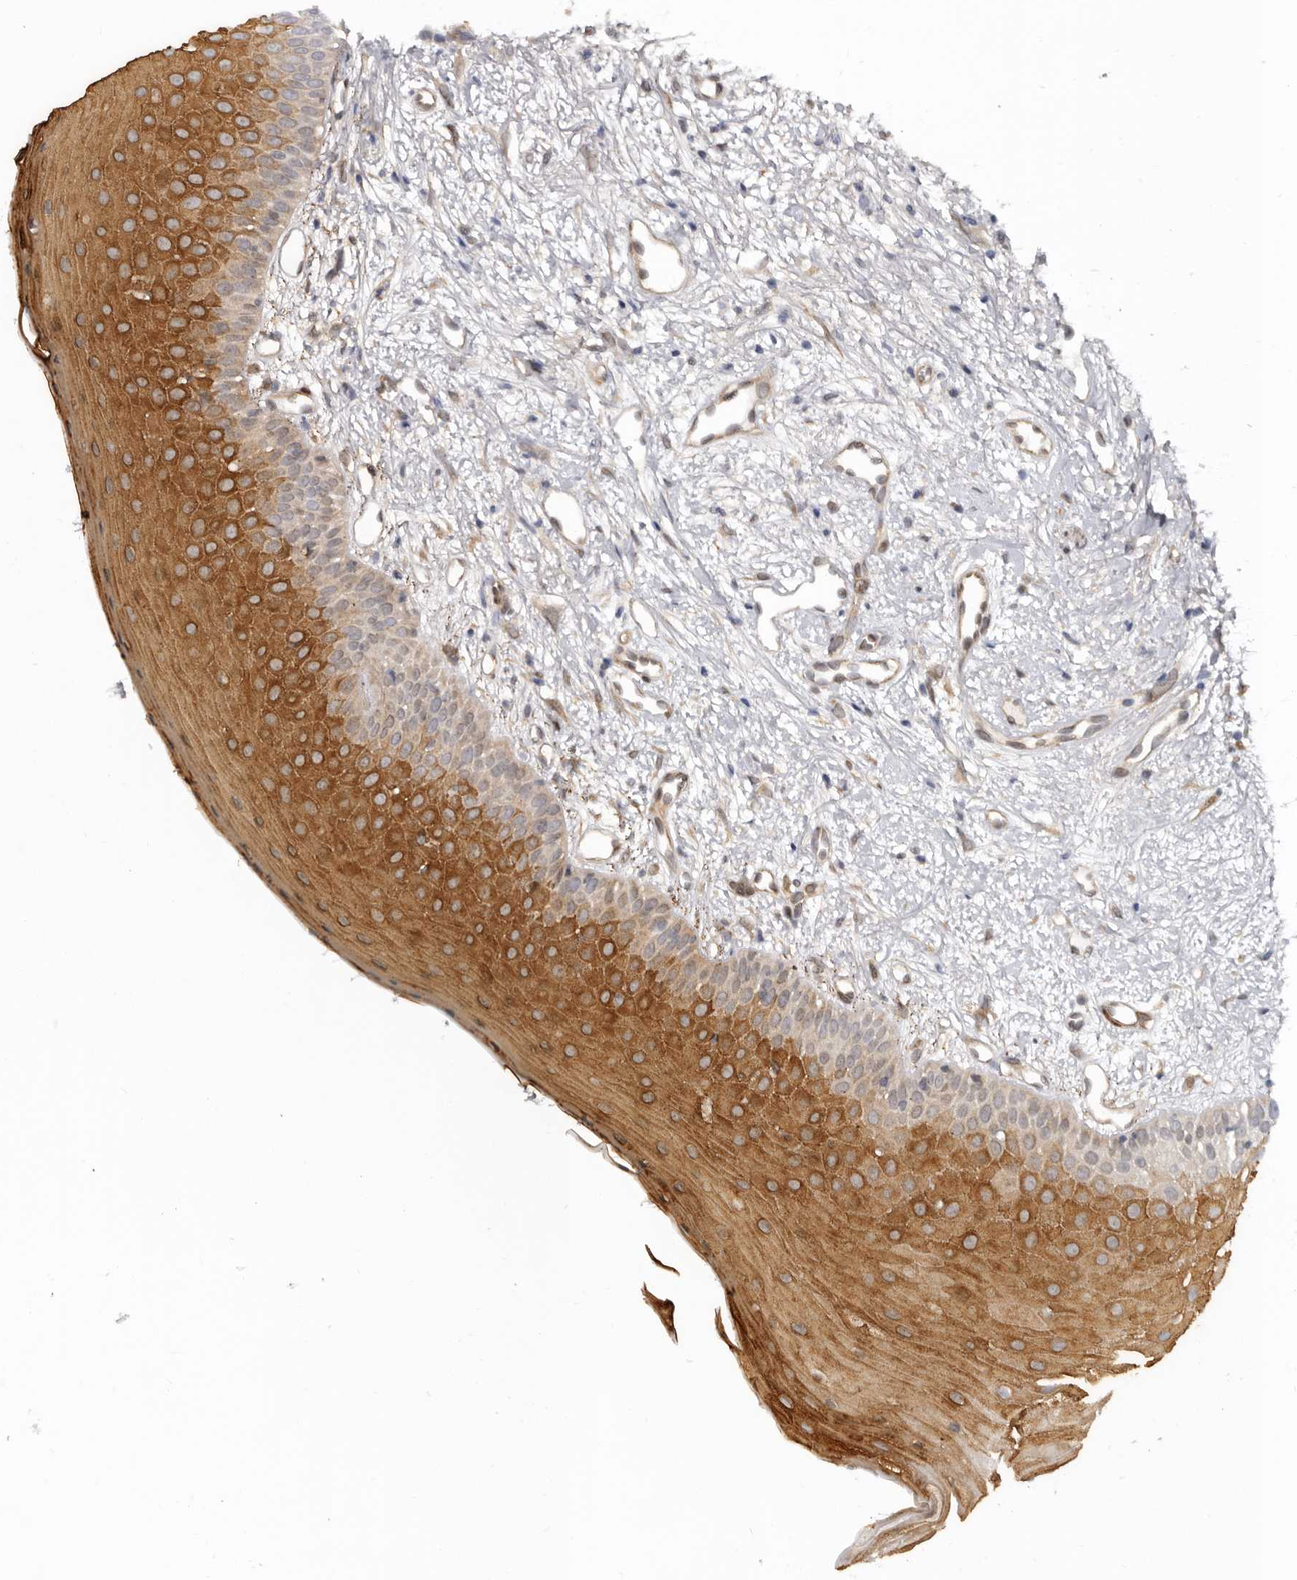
{"staining": {"intensity": "moderate", "quantity": ">75%", "location": "cytoplasmic/membranous"}, "tissue": "oral mucosa", "cell_type": "Squamous epithelial cells", "image_type": "normal", "snomed": [{"axis": "morphology", "description": "Normal tissue, NOS"}, {"axis": "topography", "description": "Oral tissue"}], "caption": "Protein staining exhibits moderate cytoplasmic/membranous positivity in approximately >75% of squamous epithelial cells in unremarkable oral mucosa. The staining was performed using DAB (3,3'-diaminobenzidine) to visualize the protein expression in brown, while the nuclei were stained in blue with hematoxylin (Magnification: 20x).", "gene": "SBDS", "patient": {"sex": "female", "age": 63}}